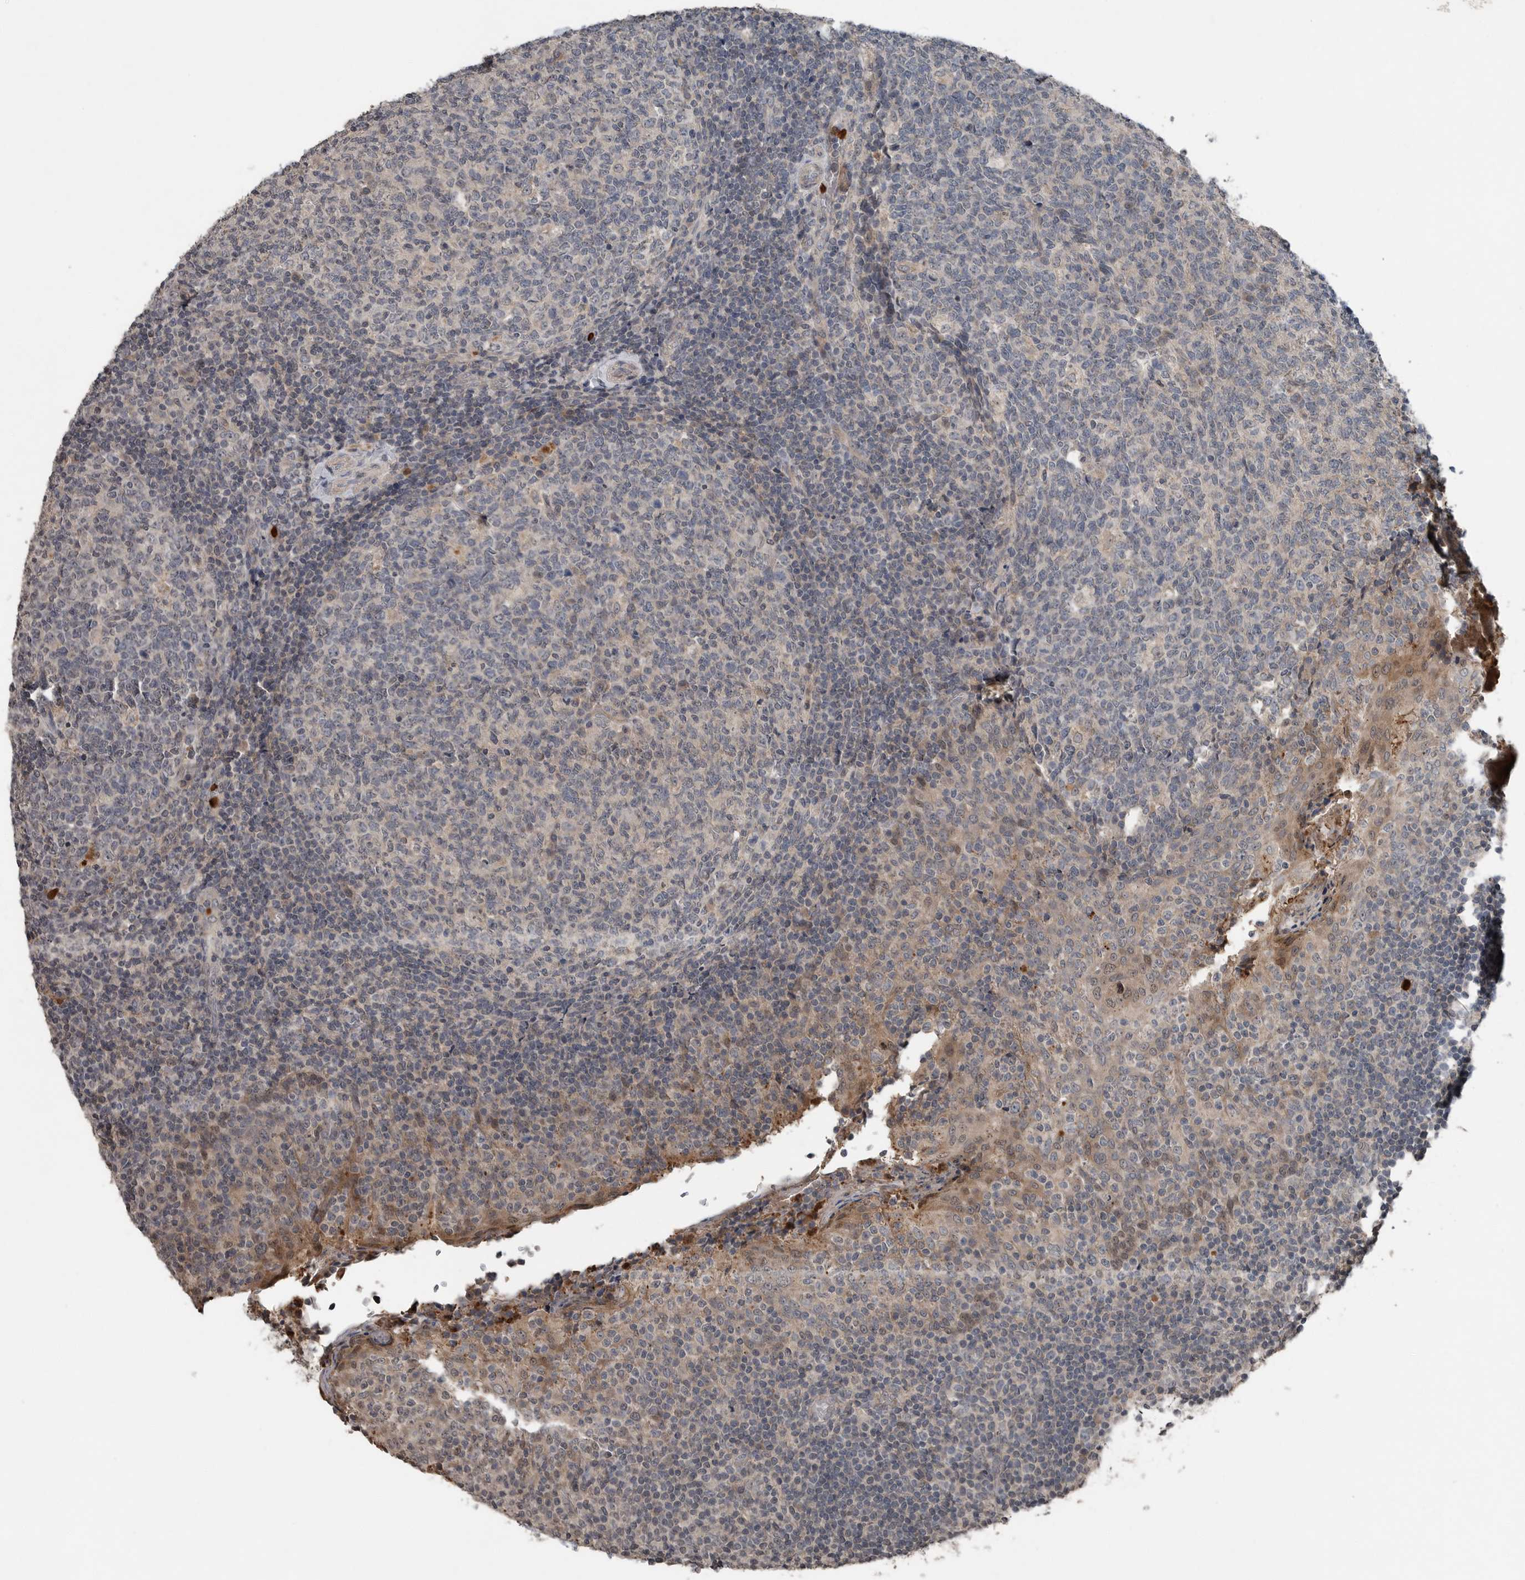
{"staining": {"intensity": "negative", "quantity": "none", "location": "none"}, "tissue": "tonsil", "cell_type": "Germinal center cells", "image_type": "normal", "snomed": [{"axis": "morphology", "description": "Normal tissue, NOS"}, {"axis": "topography", "description": "Tonsil"}], "caption": "Tonsil was stained to show a protein in brown. There is no significant staining in germinal center cells. (DAB (3,3'-diaminobenzidine) immunohistochemistry (IHC) with hematoxylin counter stain).", "gene": "SCP2", "patient": {"sex": "female", "age": 19}}